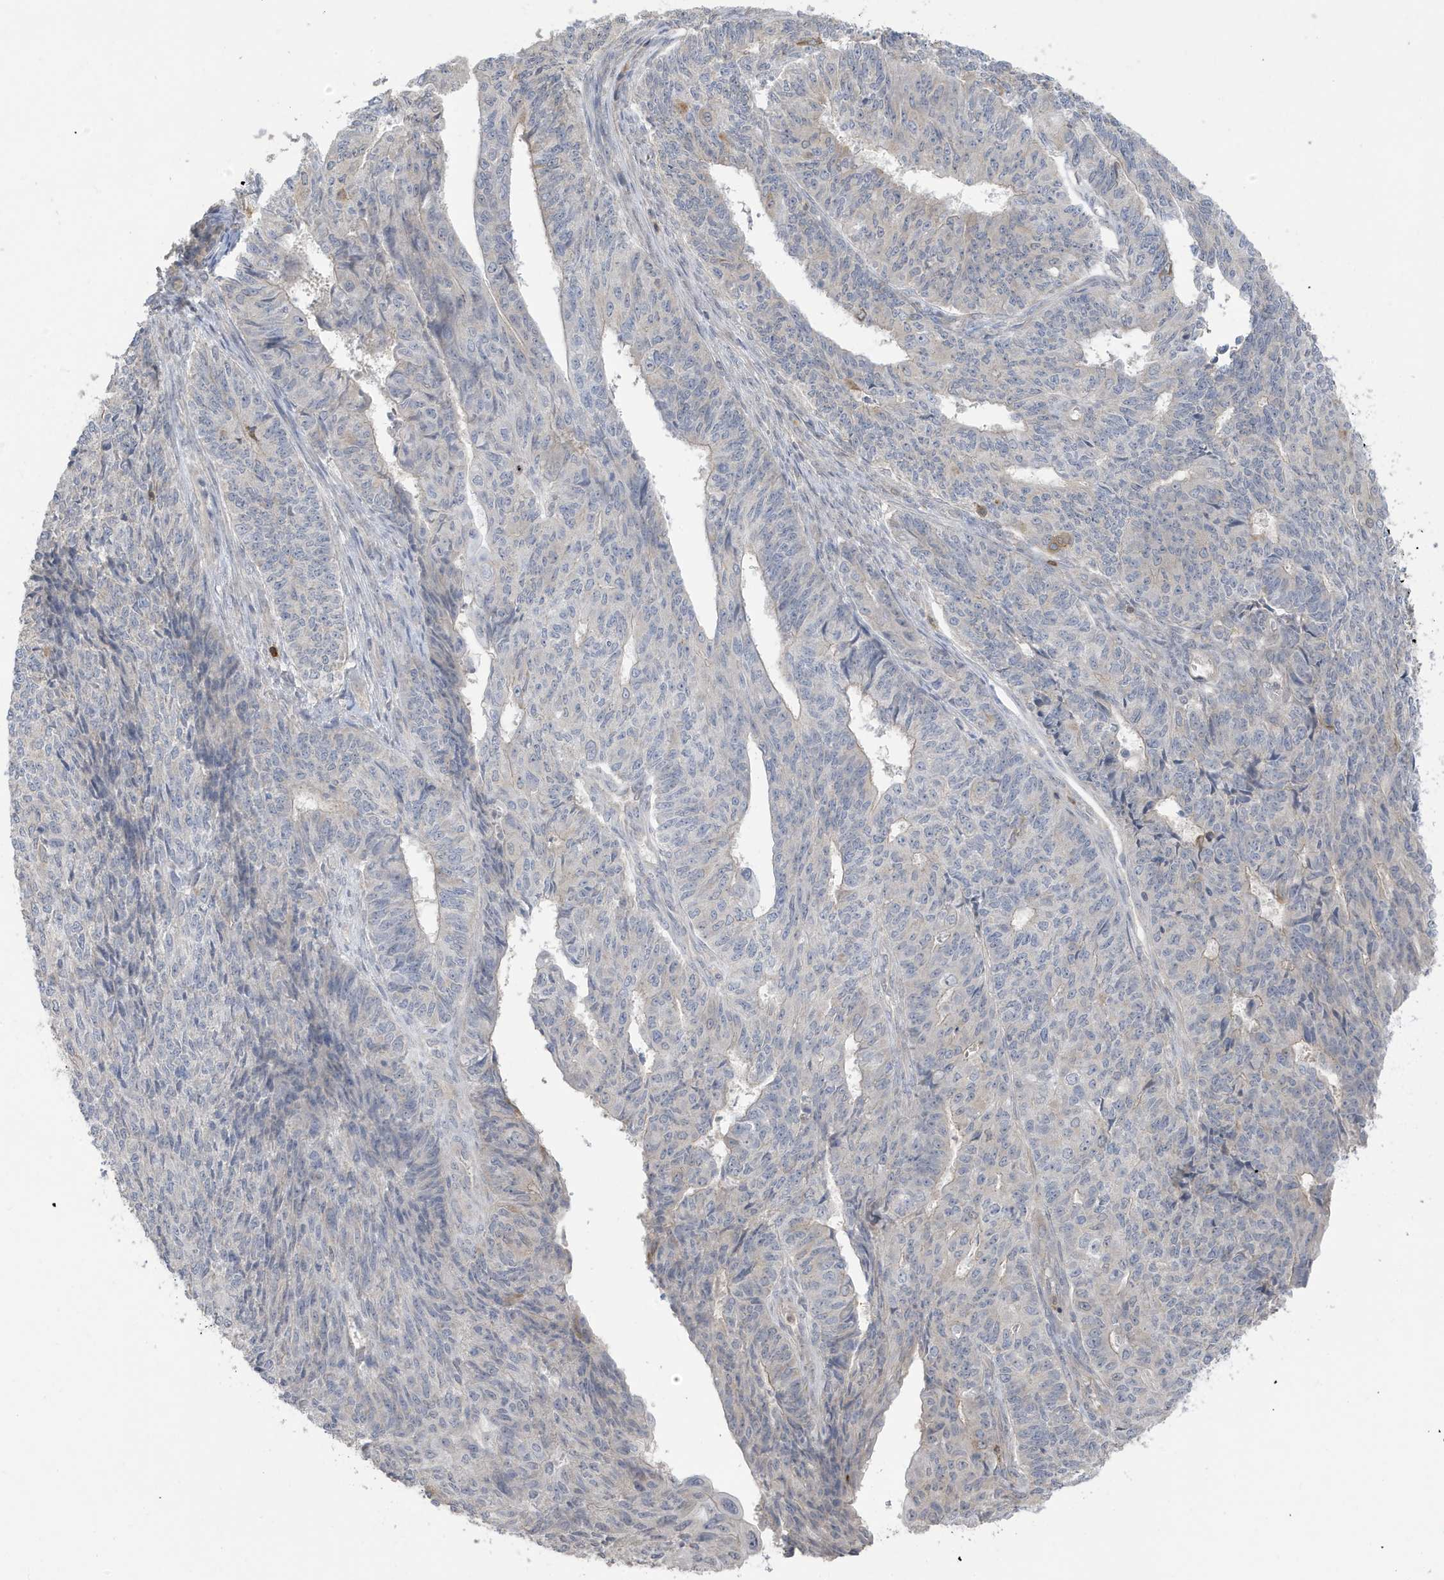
{"staining": {"intensity": "negative", "quantity": "none", "location": "none"}, "tissue": "endometrial cancer", "cell_type": "Tumor cells", "image_type": "cancer", "snomed": [{"axis": "morphology", "description": "Adenocarcinoma, NOS"}, {"axis": "topography", "description": "Endometrium"}], "caption": "Endometrial cancer (adenocarcinoma) was stained to show a protein in brown. There is no significant positivity in tumor cells.", "gene": "TAB3", "patient": {"sex": "female", "age": 32}}